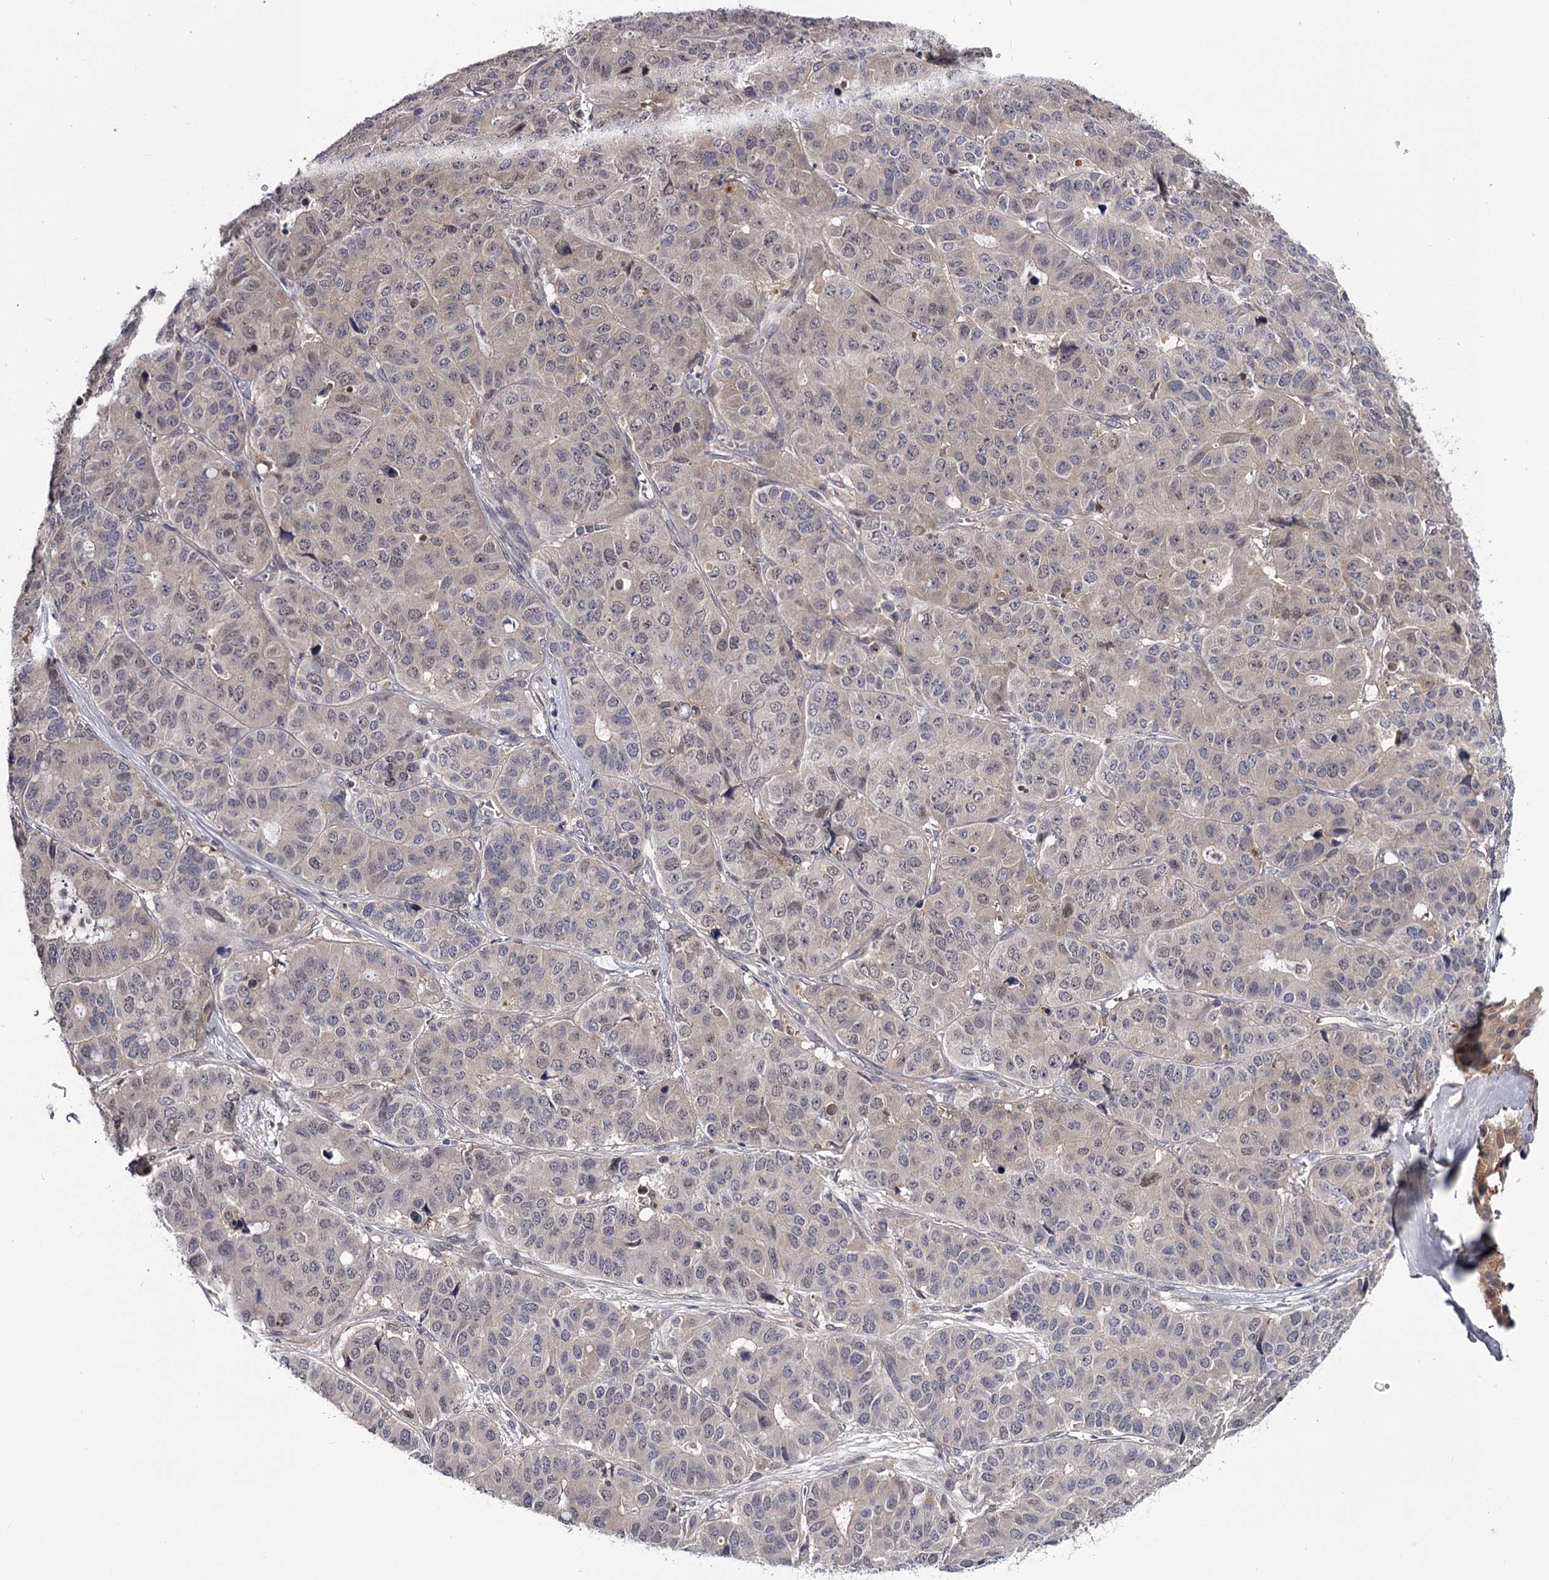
{"staining": {"intensity": "negative", "quantity": "none", "location": "none"}, "tissue": "pancreatic cancer", "cell_type": "Tumor cells", "image_type": "cancer", "snomed": [{"axis": "morphology", "description": "Adenocarcinoma, NOS"}, {"axis": "topography", "description": "Pancreas"}], "caption": "Immunohistochemical staining of adenocarcinoma (pancreatic) displays no significant staining in tumor cells. The staining was performed using DAB (3,3'-diaminobenzidine) to visualize the protein expression in brown, while the nuclei were stained in blue with hematoxylin (Magnification: 20x).", "gene": "DAO", "patient": {"sex": "male", "age": 50}}